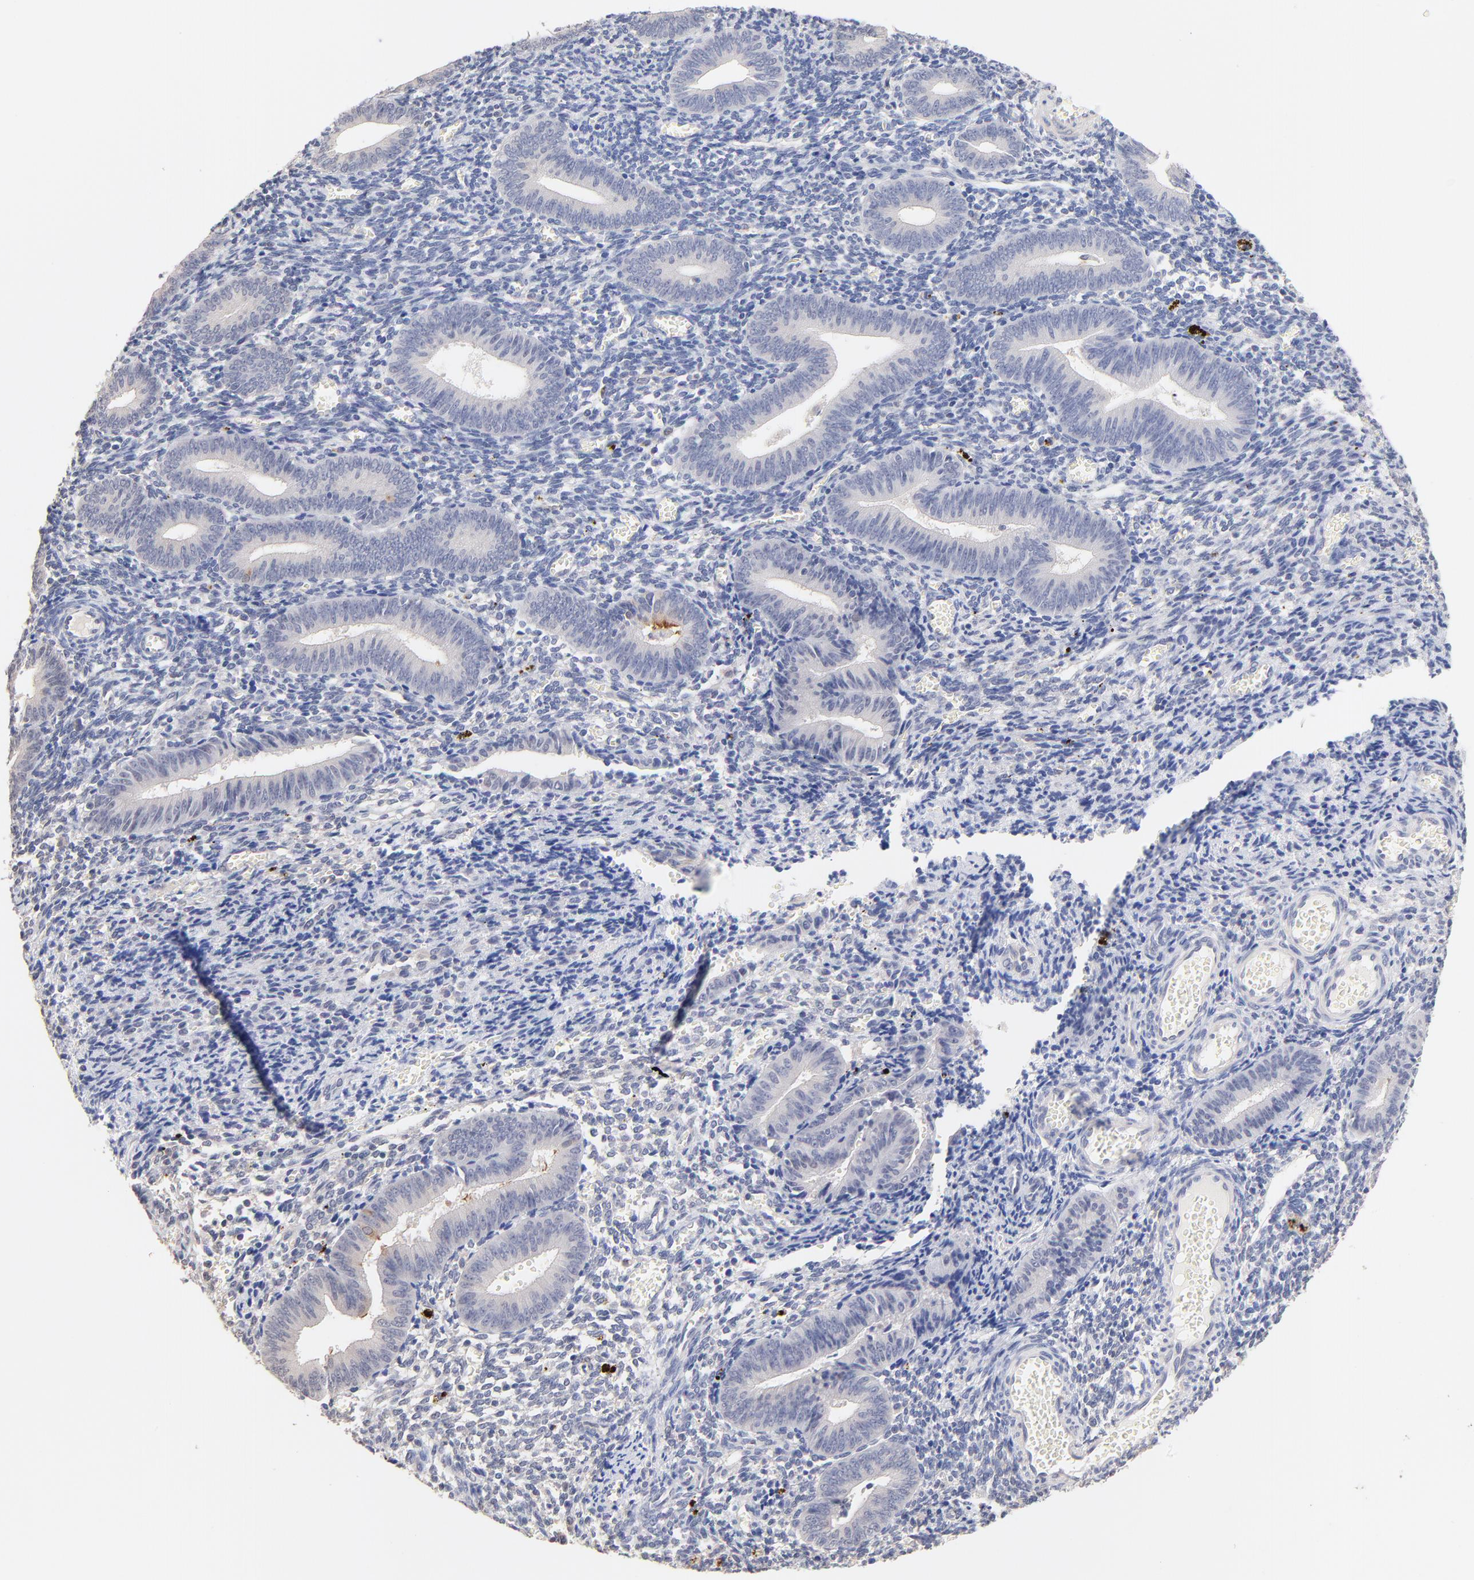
{"staining": {"intensity": "negative", "quantity": "none", "location": "none"}, "tissue": "endometrium", "cell_type": "Cells in endometrial stroma", "image_type": "normal", "snomed": [{"axis": "morphology", "description": "Normal tissue, NOS"}, {"axis": "topography", "description": "Uterus"}, {"axis": "topography", "description": "Endometrium"}], "caption": "This is an IHC histopathology image of unremarkable human endometrium. There is no positivity in cells in endometrial stroma.", "gene": "RIBC2", "patient": {"sex": "female", "age": 33}}